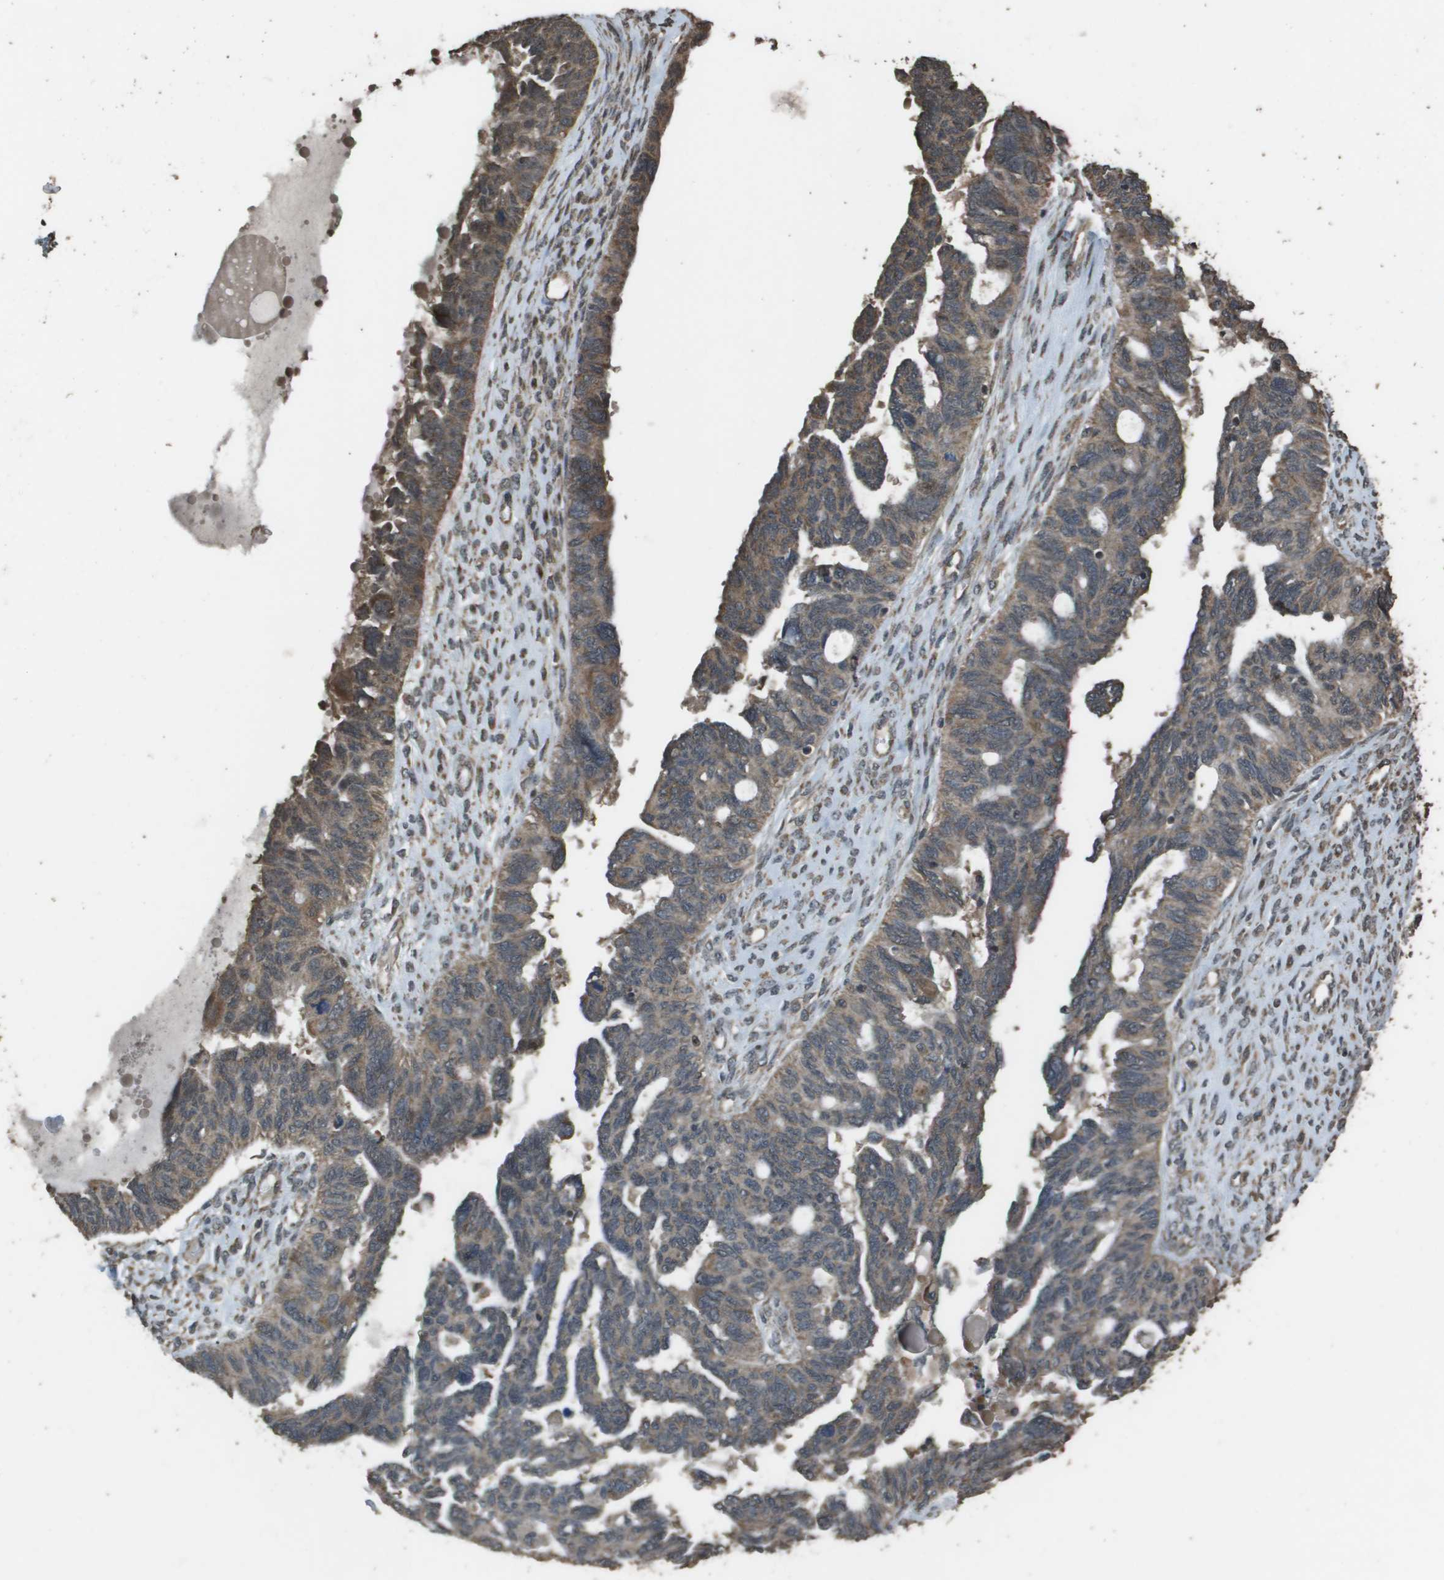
{"staining": {"intensity": "moderate", "quantity": ">75%", "location": "cytoplasmic/membranous"}, "tissue": "ovarian cancer", "cell_type": "Tumor cells", "image_type": "cancer", "snomed": [{"axis": "morphology", "description": "Cystadenocarcinoma, serous, NOS"}, {"axis": "topography", "description": "Ovary"}], "caption": "Ovarian serous cystadenocarcinoma stained with DAB (3,3'-diaminobenzidine) immunohistochemistry displays medium levels of moderate cytoplasmic/membranous expression in approximately >75% of tumor cells.", "gene": "FIG4", "patient": {"sex": "female", "age": 79}}